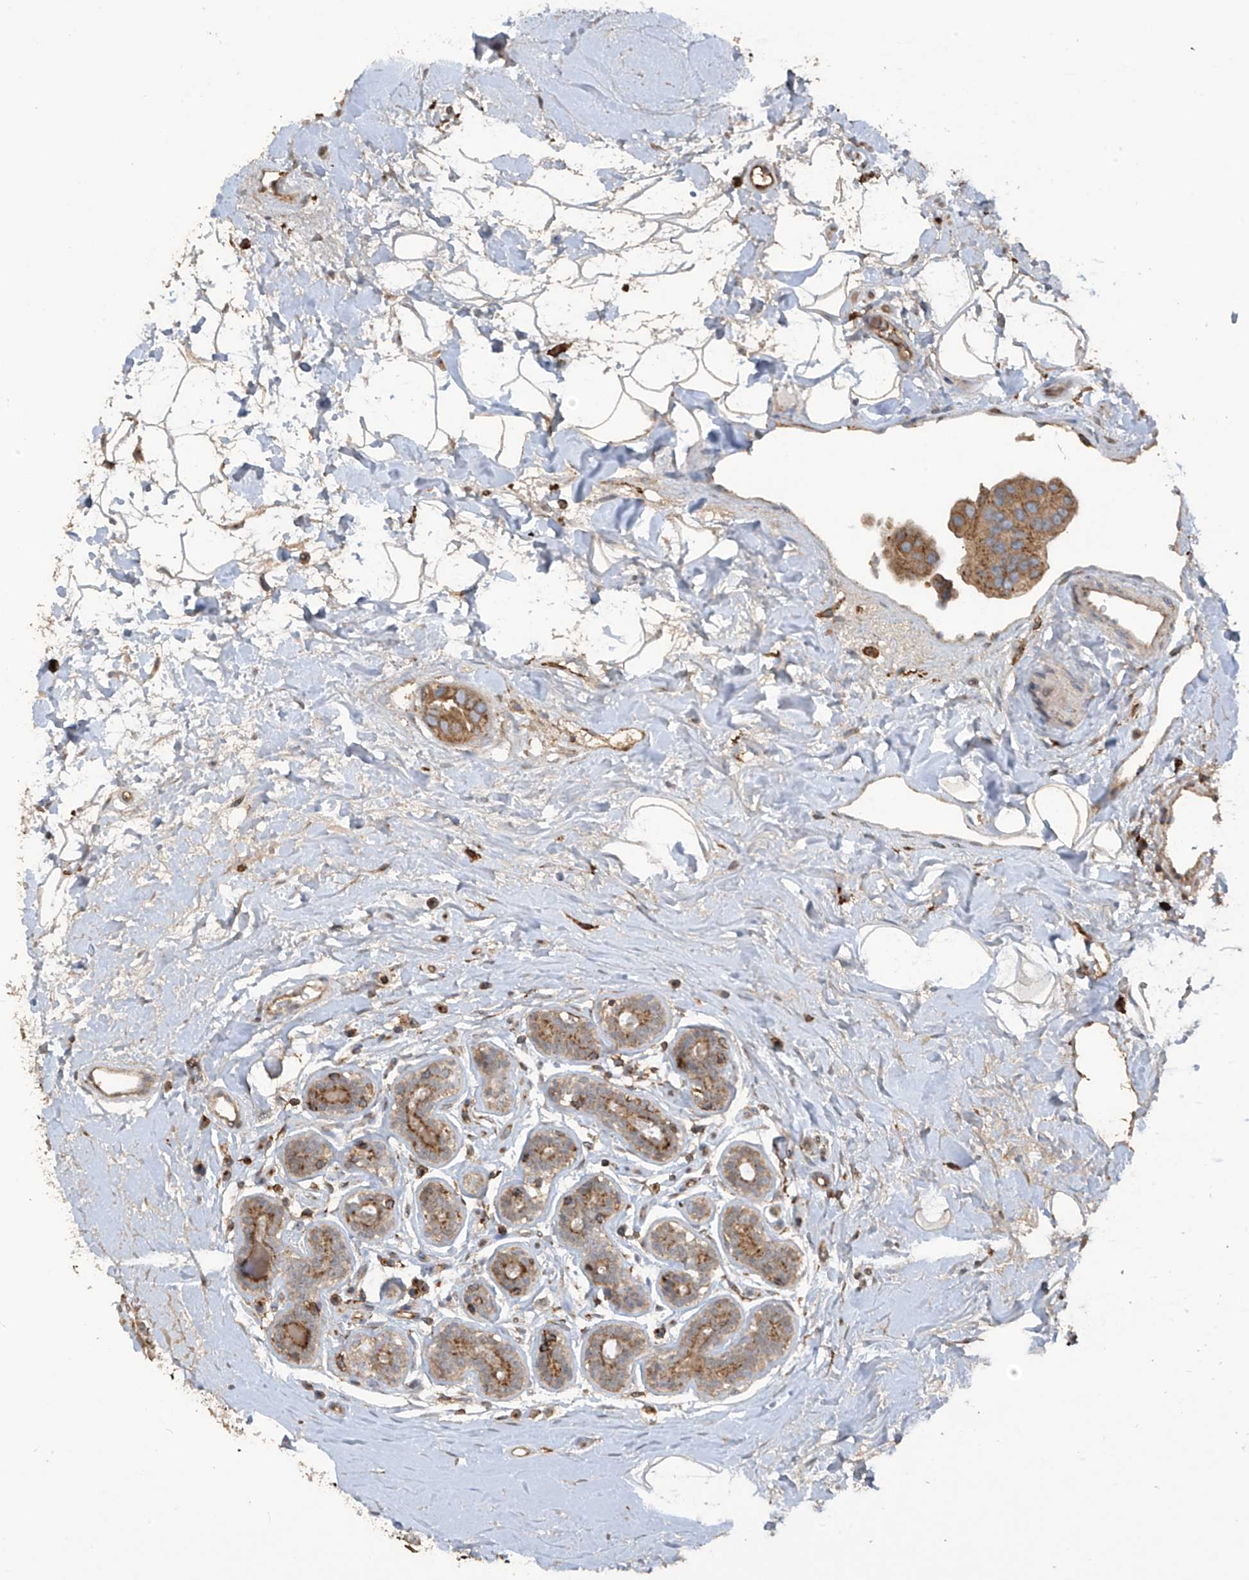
{"staining": {"intensity": "moderate", "quantity": ">75%", "location": "cytoplasmic/membranous"}, "tissue": "breast cancer", "cell_type": "Tumor cells", "image_type": "cancer", "snomed": [{"axis": "morphology", "description": "Normal tissue, NOS"}, {"axis": "morphology", "description": "Duct carcinoma"}, {"axis": "topography", "description": "Breast"}], "caption": "Infiltrating ductal carcinoma (breast) stained with a protein marker displays moderate staining in tumor cells.", "gene": "COX10", "patient": {"sex": "female", "age": 39}}